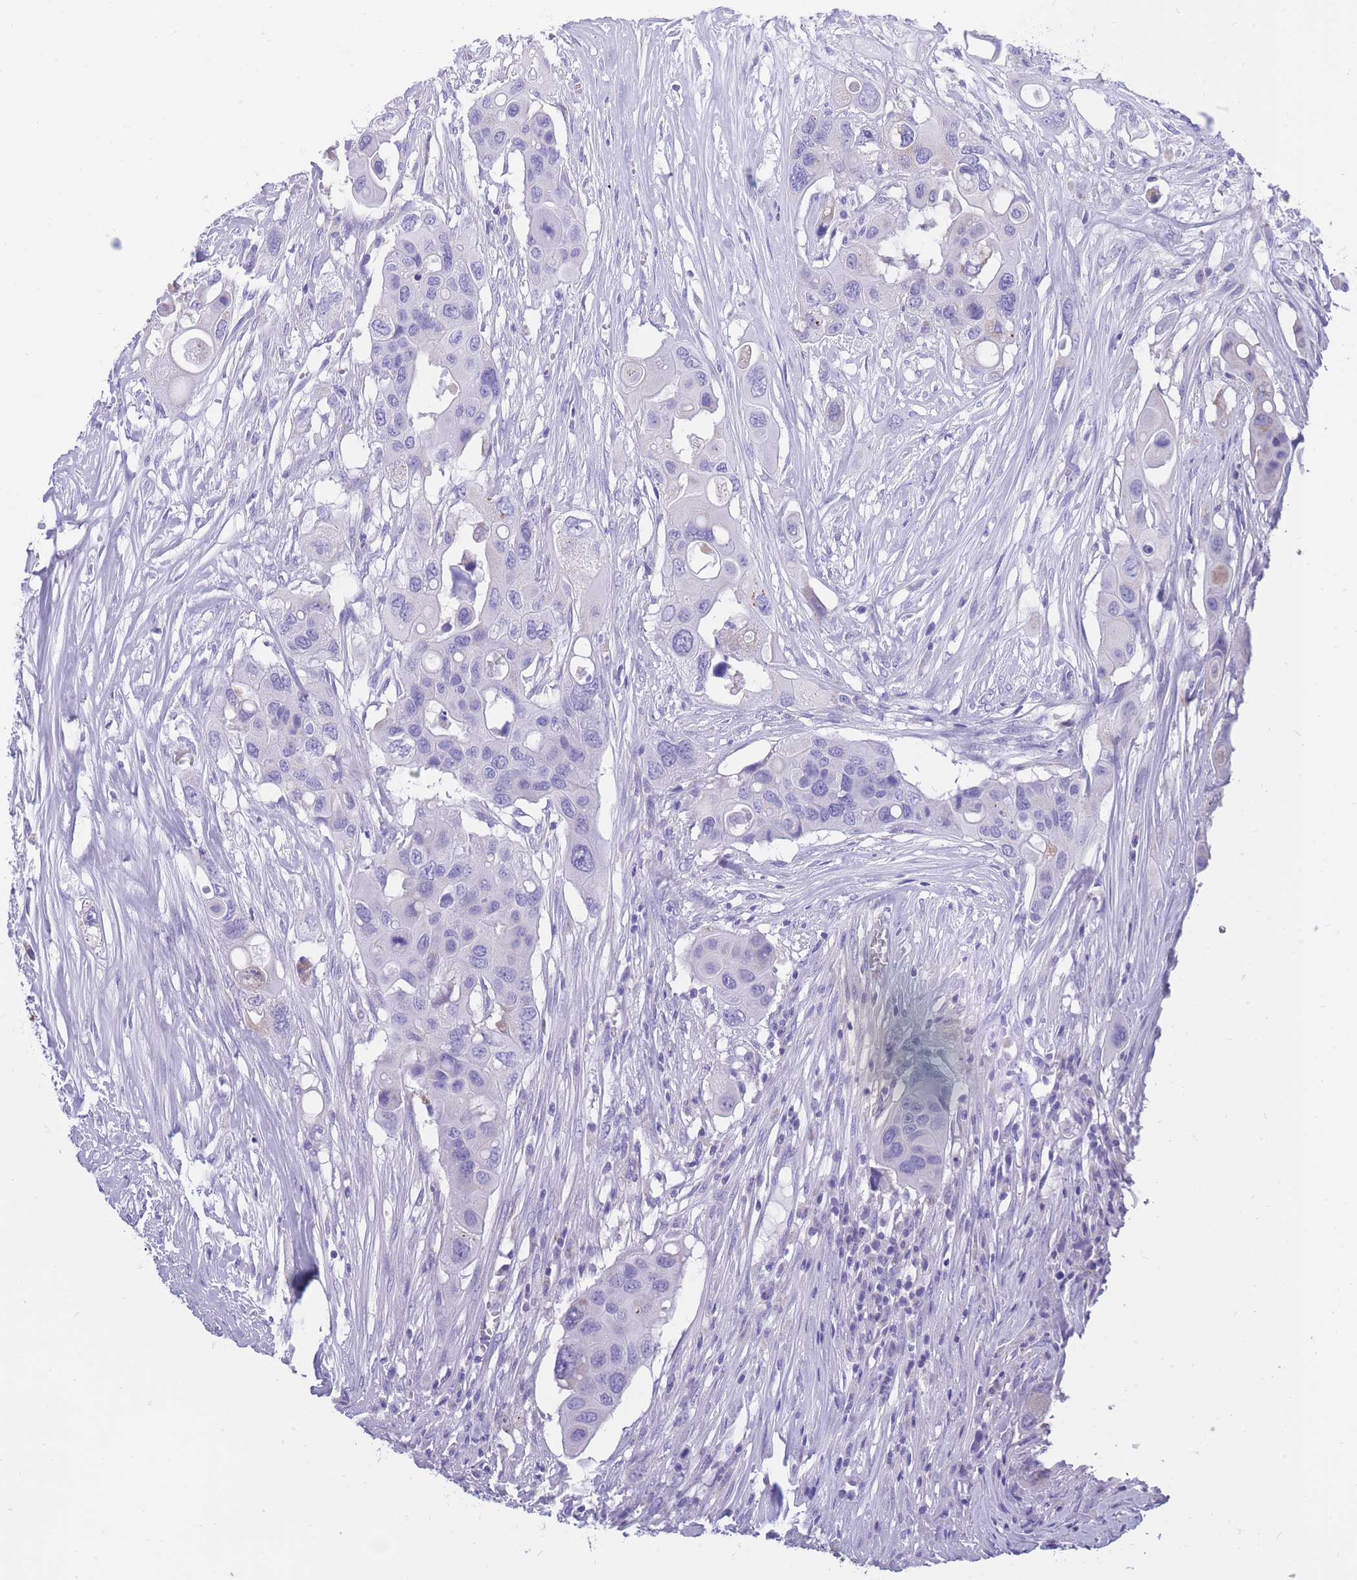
{"staining": {"intensity": "negative", "quantity": "none", "location": "none"}, "tissue": "colorectal cancer", "cell_type": "Tumor cells", "image_type": "cancer", "snomed": [{"axis": "morphology", "description": "Adenocarcinoma, NOS"}, {"axis": "topography", "description": "Colon"}], "caption": "This is an immunohistochemistry image of colorectal adenocarcinoma. There is no staining in tumor cells.", "gene": "INTS2", "patient": {"sex": "male", "age": 77}}